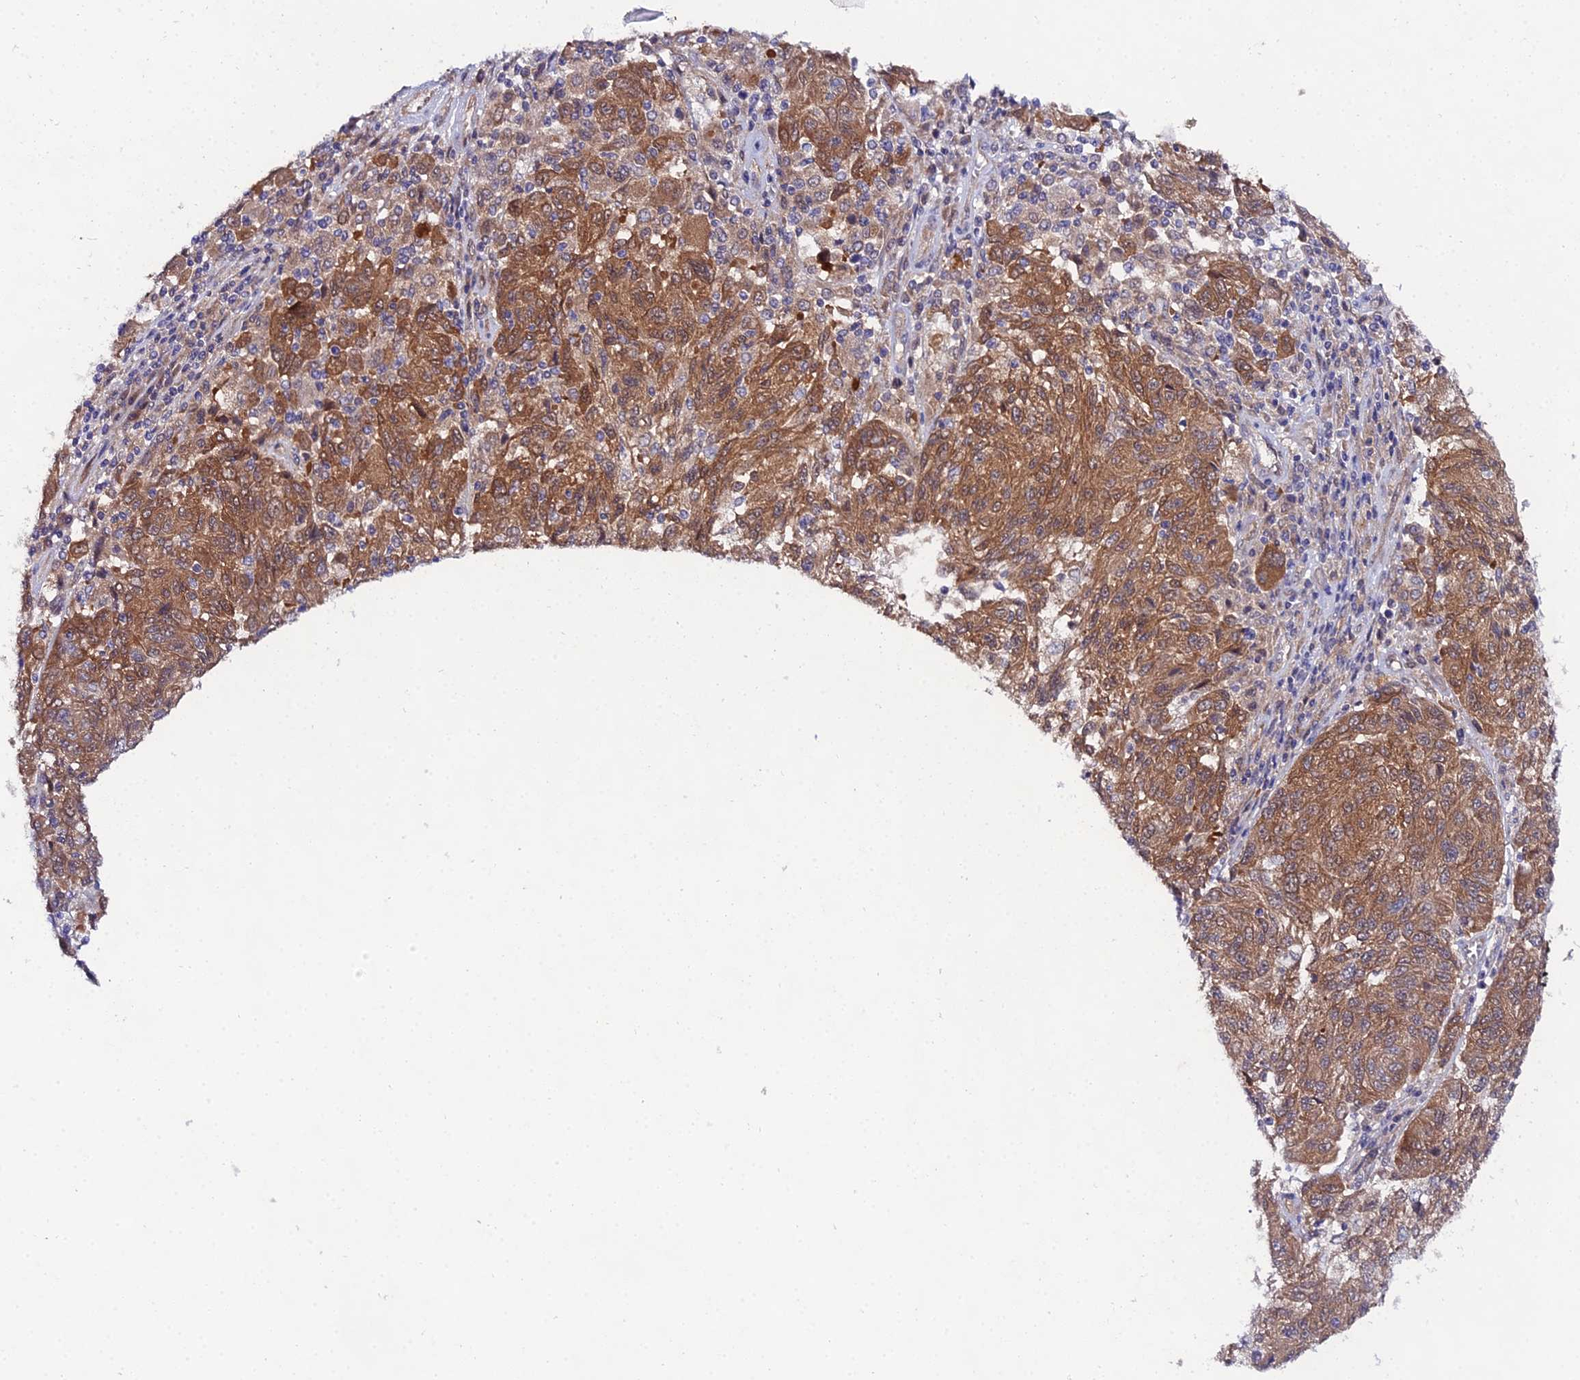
{"staining": {"intensity": "moderate", "quantity": ">75%", "location": "cytoplasmic/membranous"}, "tissue": "melanoma", "cell_type": "Tumor cells", "image_type": "cancer", "snomed": [{"axis": "morphology", "description": "Malignant melanoma, NOS"}, {"axis": "topography", "description": "Skin"}], "caption": "Tumor cells show medium levels of moderate cytoplasmic/membranous staining in about >75% of cells in malignant melanoma.", "gene": "PPP2R2C", "patient": {"sex": "male", "age": 53}}